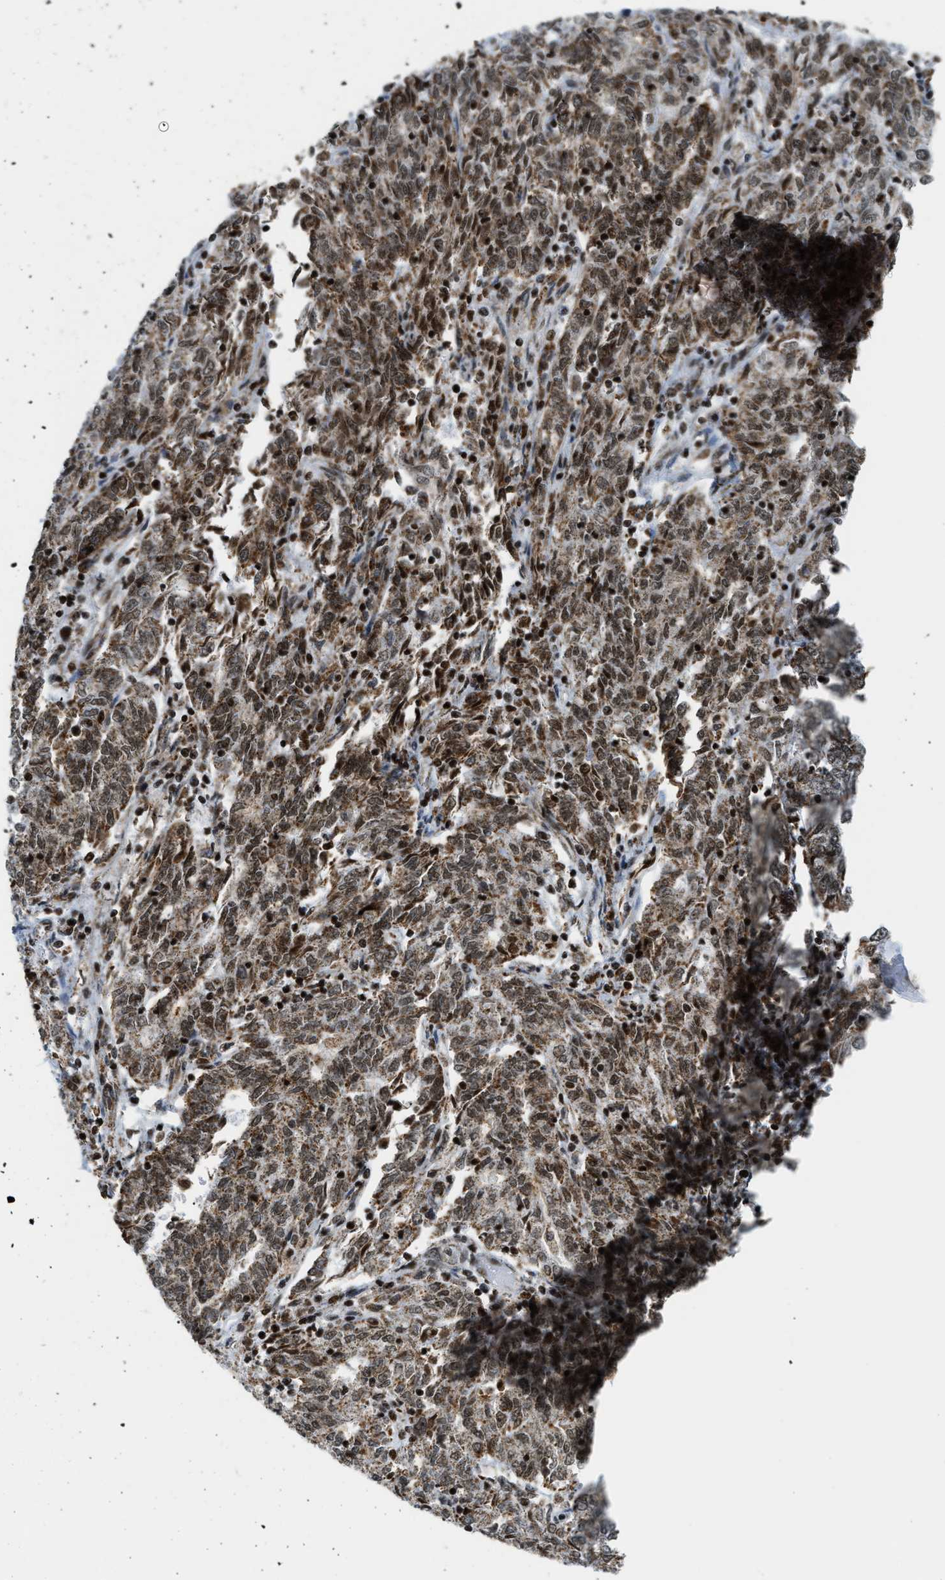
{"staining": {"intensity": "moderate", "quantity": ">75%", "location": "cytoplasmic/membranous,nuclear"}, "tissue": "endometrial cancer", "cell_type": "Tumor cells", "image_type": "cancer", "snomed": [{"axis": "morphology", "description": "Adenocarcinoma, NOS"}, {"axis": "topography", "description": "Endometrium"}], "caption": "This image shows immunohistochemistry (IHC) staining of human endometrial adenocarcinoma, with medium moderate cytoplasmic/membranous and nuclear staining in about >75% of tumor cells.", "gene": "GABPB1", "patient": {"sex": "female", "age": 80}}